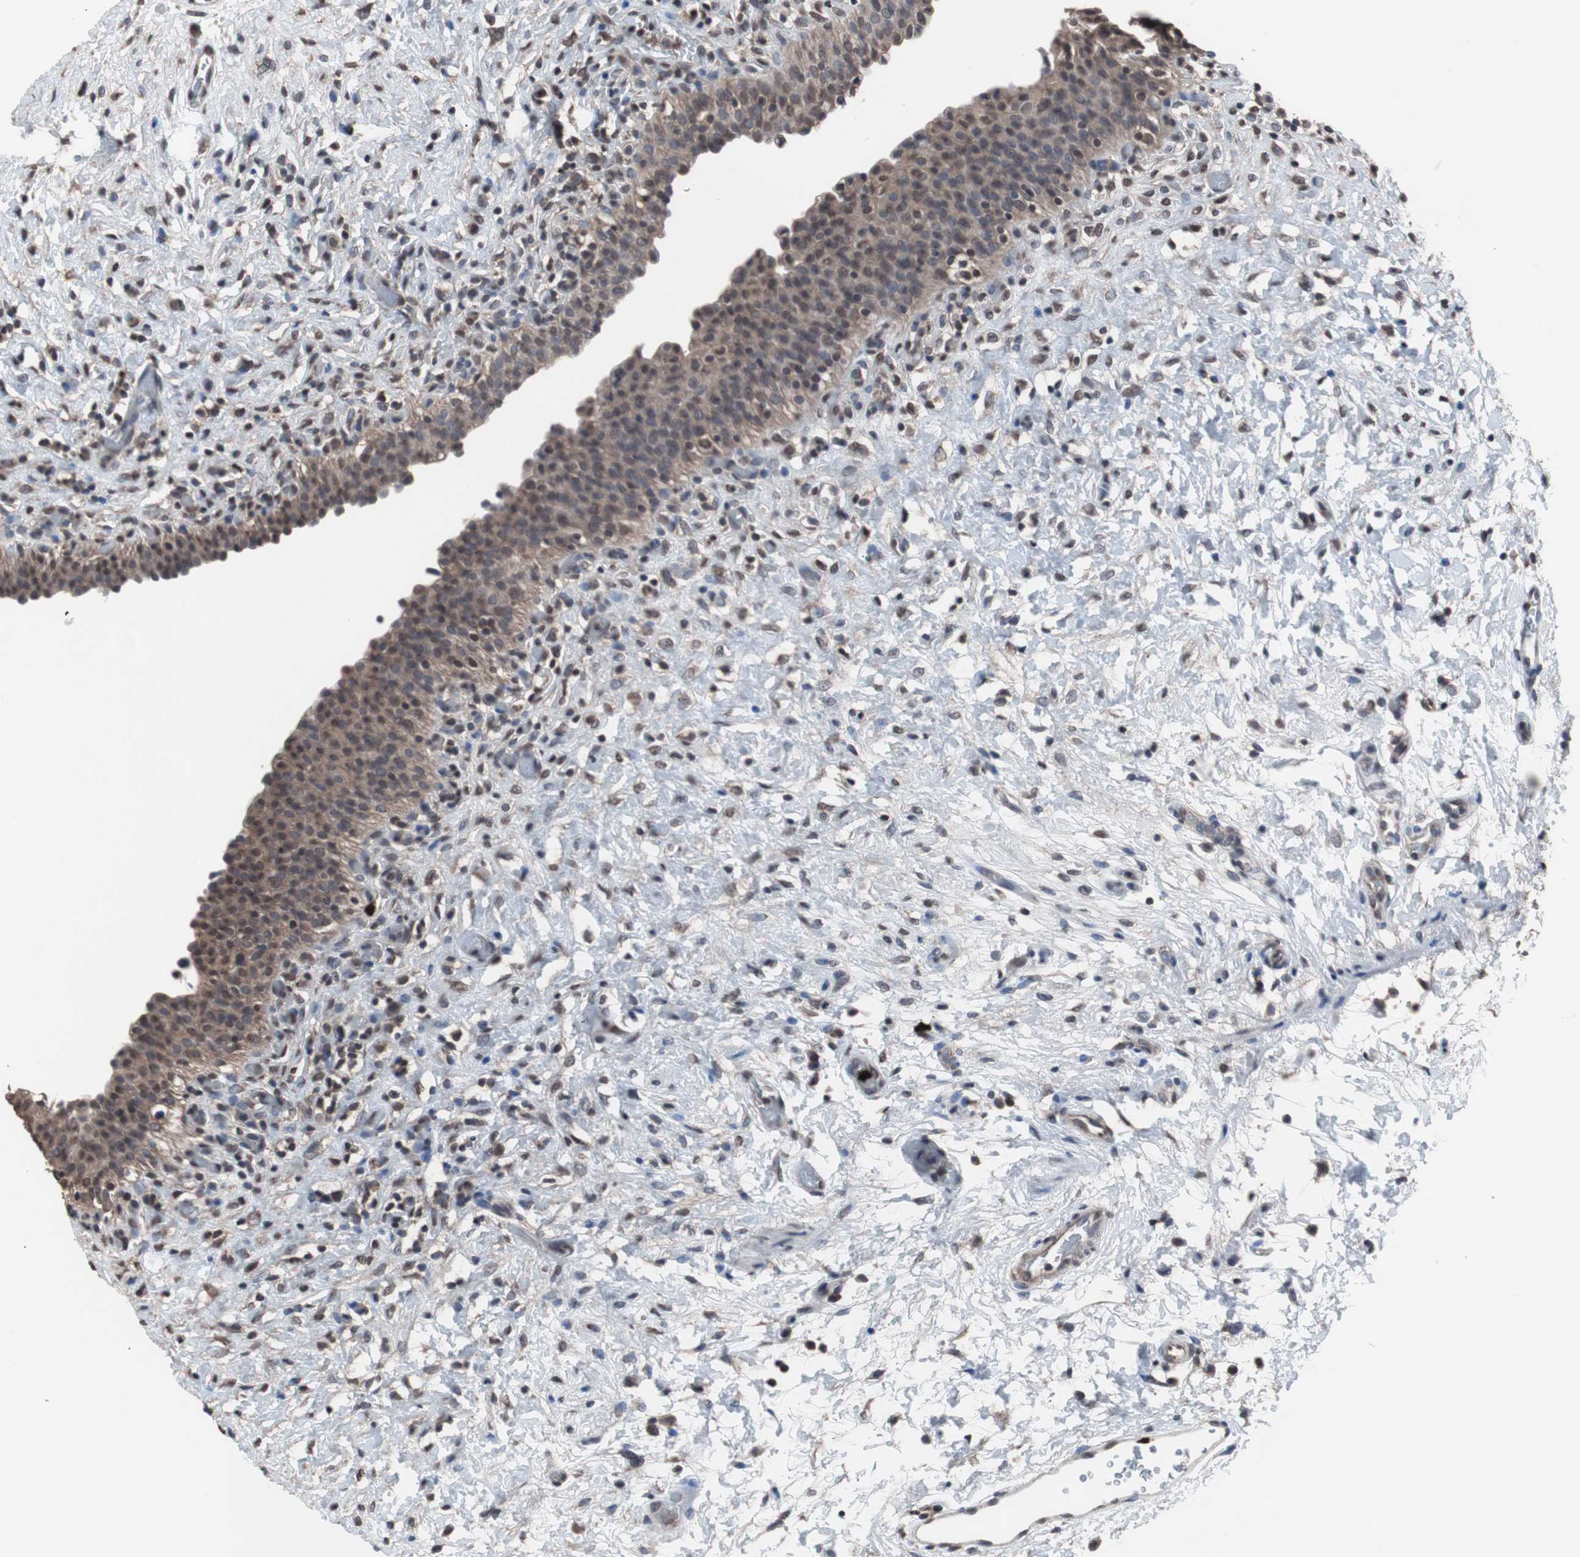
{"staining": {"intensity": "moderate", "quantity": ">75%", "location": "cytoplasmic/membranous,nuclear"}, "tissue": "urinary bladder", "cell_type": "Urothelial cells", "image_type": "normal", "snomed": [{"axis": "morphology", "description": "Normal tissue, NOS"}, {"axis": "topography", "description": "Urinary bladder"}], "caption": "Moderate cytoplasmic/membranous,nuclear staining is appreciated in approximately >75% of urothelial cells in normal urinary bladder.", "gene": "MED27", "patient": {"sex": "male", "age": 51}}